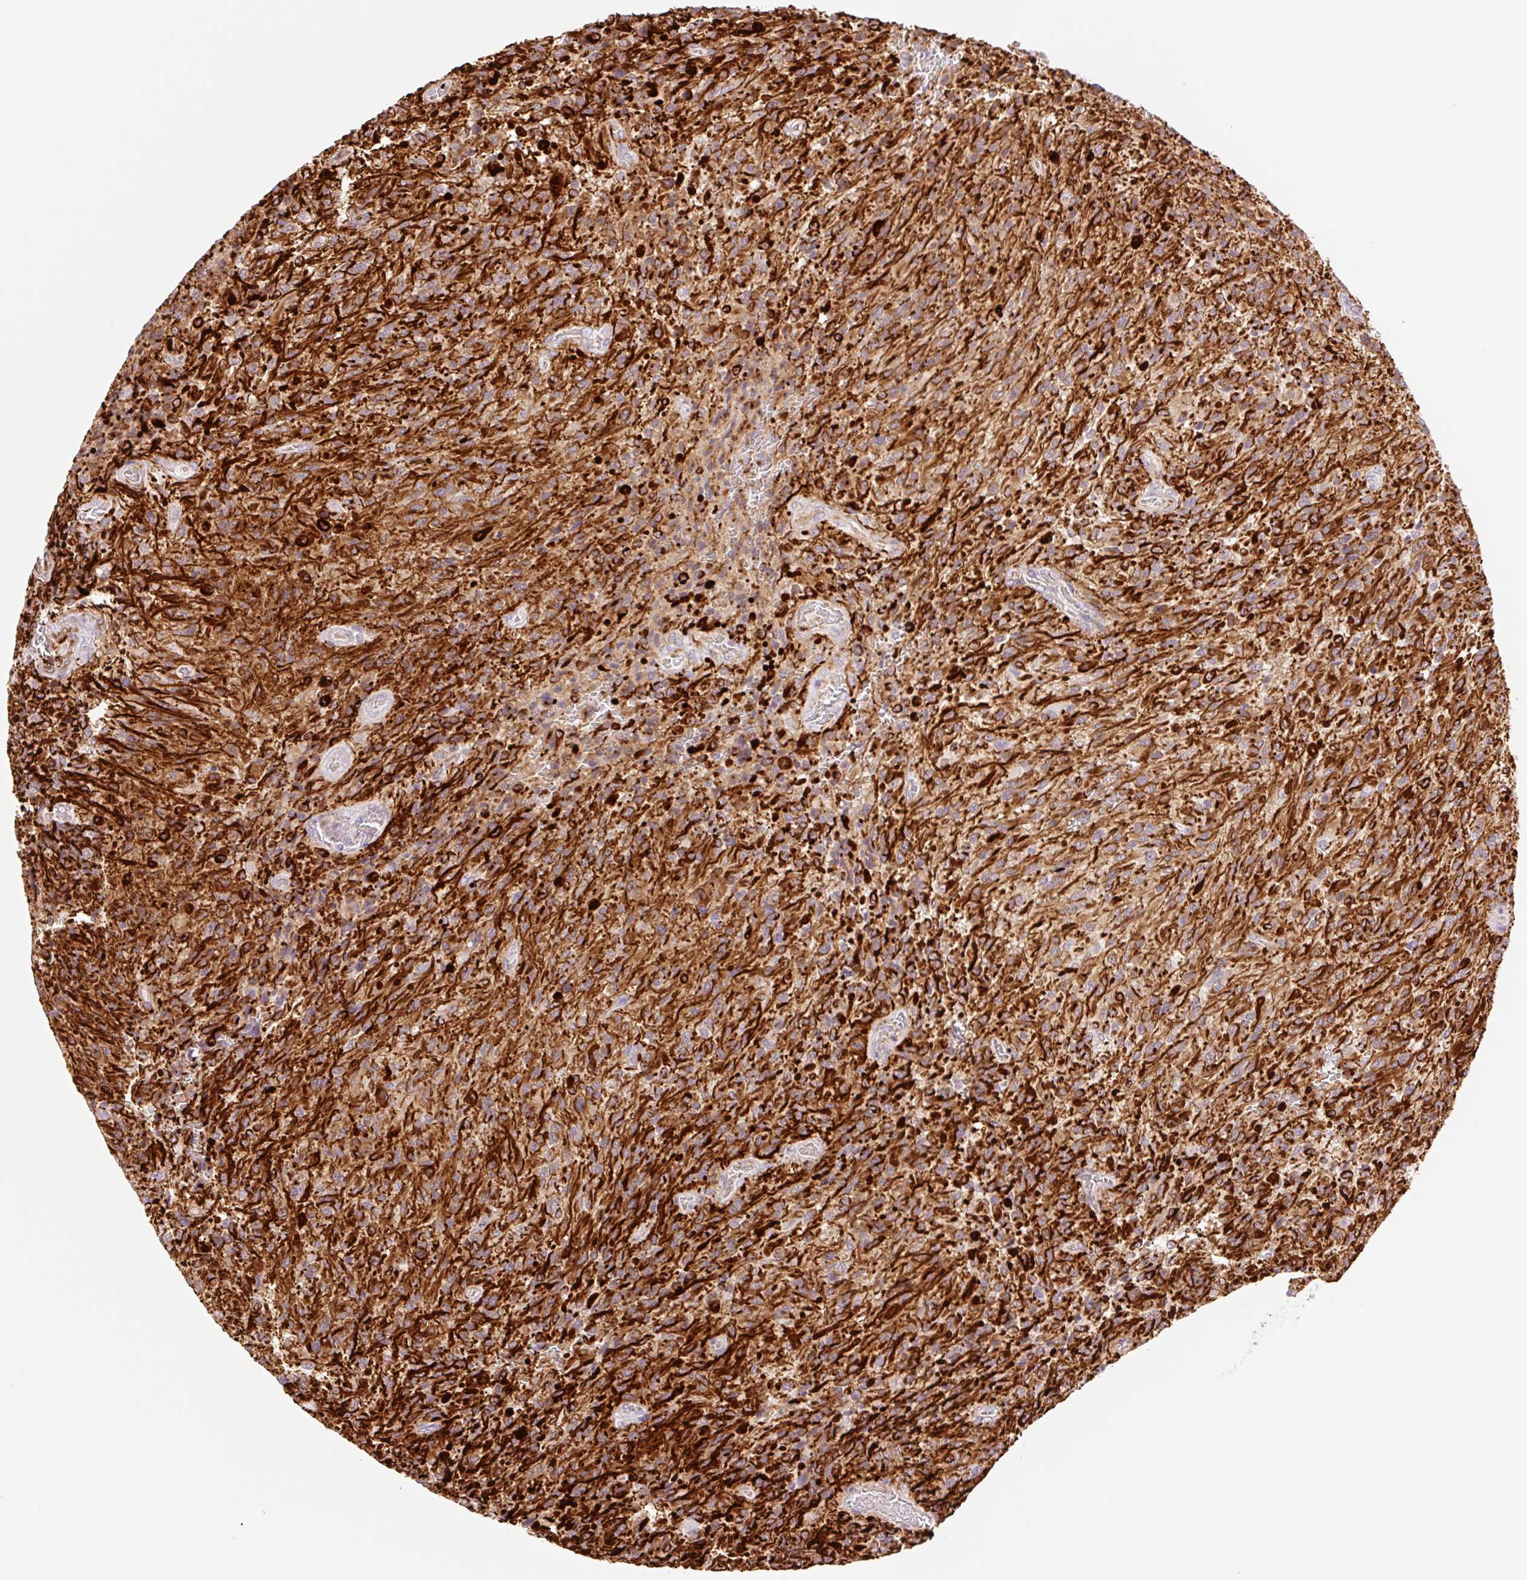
{"staining": {"intensity": "moderate", "quantity": ">75%", "location": "cytoplasmic/membranous"}, "tissue": "glioma", "cell_type": "Tumor cells", "image_type": "cancer", "snomed": [{"axis": "morphology", "description": "Normal tissue, NOS"}, {"axis": "morphology", "description": "Glioma, malignant, High grade"}, {"axis": "topography", "description": "Cerebral cortex"}], "caption": "Immunohistochemistry (IHC) histopathology image of neoplastic tissue: human glioma stained using immunohistochemistry demonstrates medium levels of moderate protein expression localized specifically in the cytoplasmic/membranous of tumor cells, appearing as a cytoplasmic/membranous brown color.", "gene": "ZFYVE21", "patient": {"sex": "male", "age": 56}}